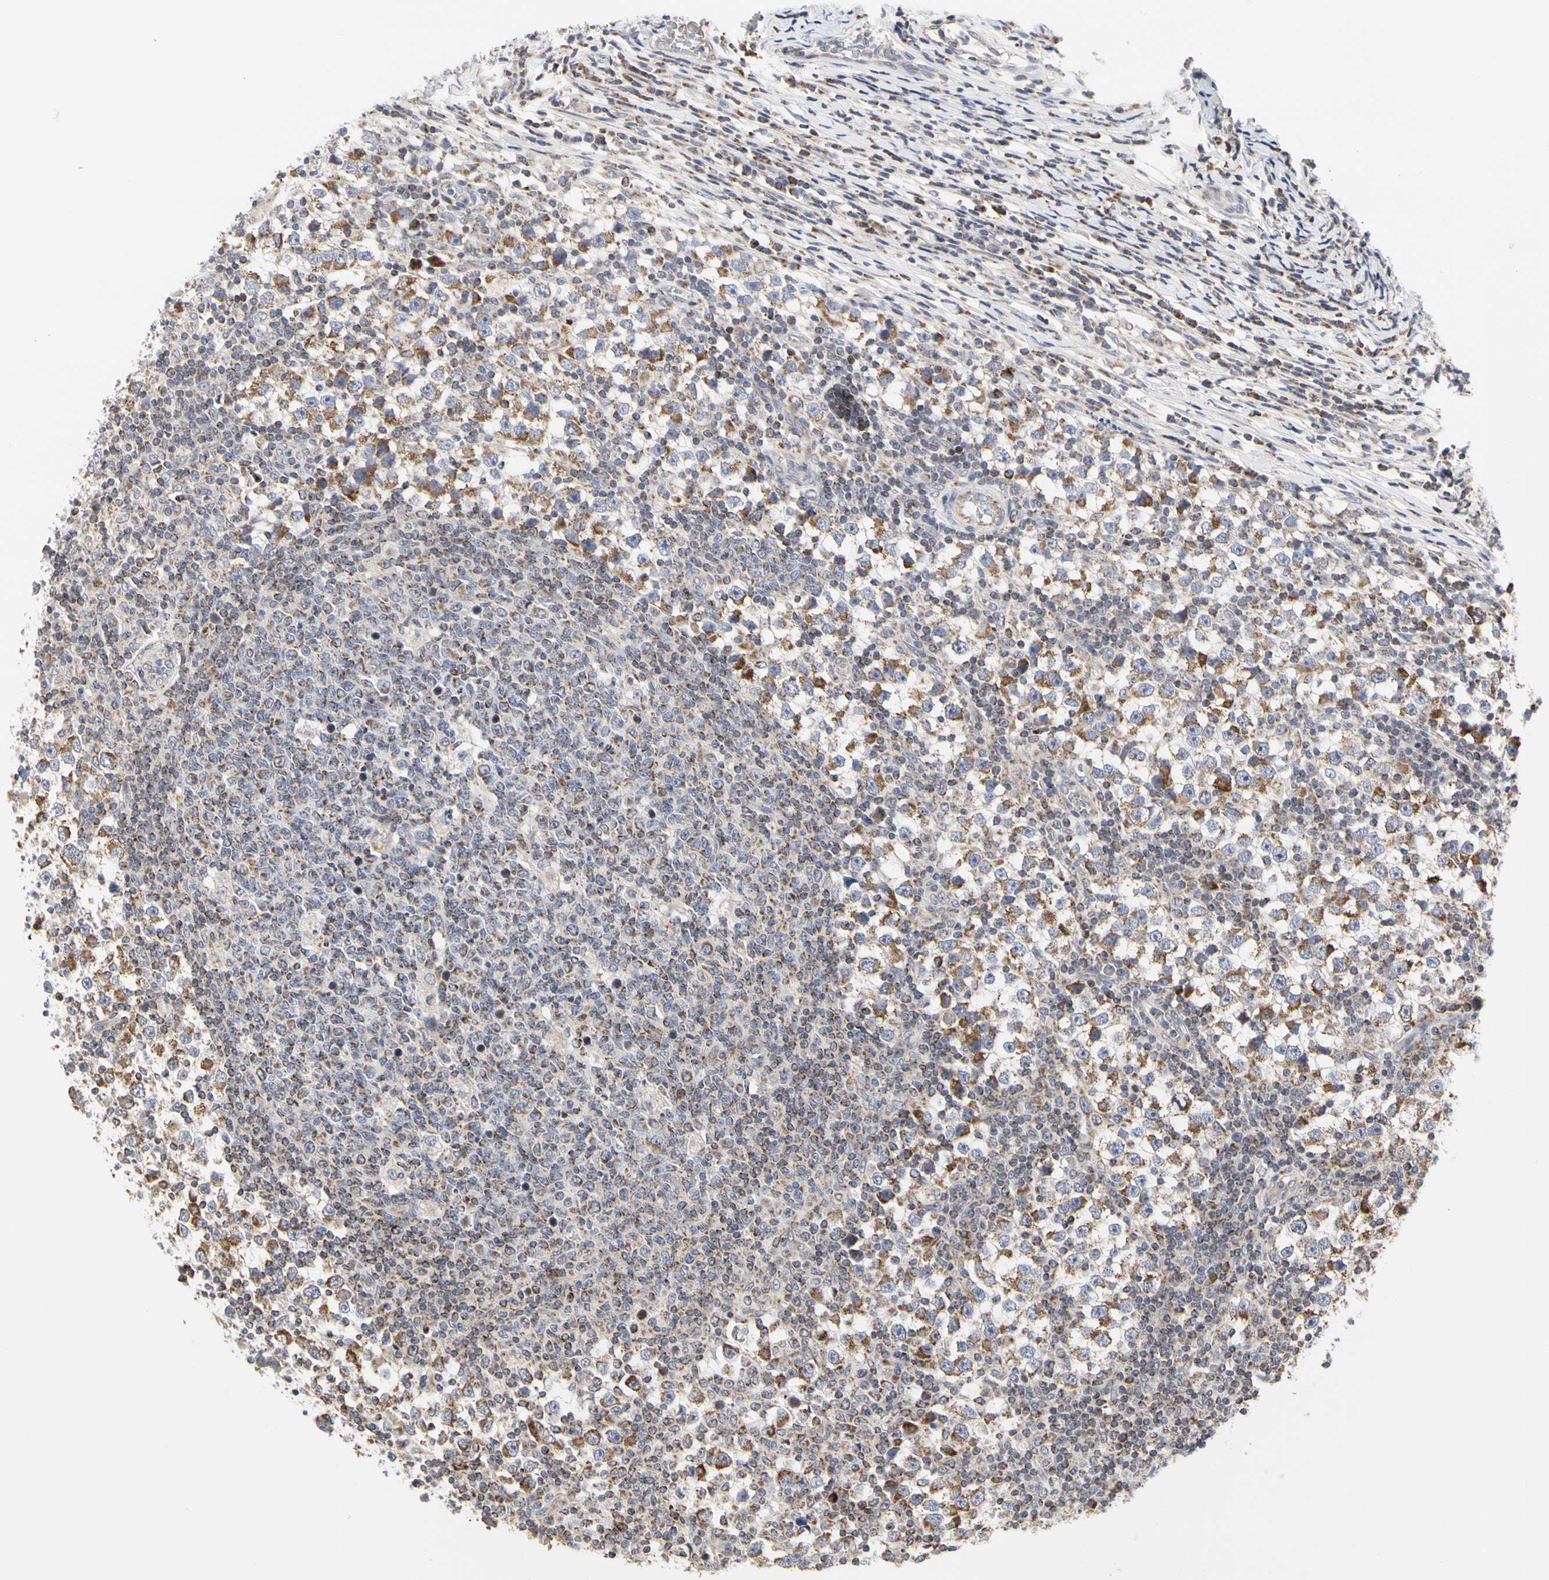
{"staining": {"intensity": "moderate", "quantity": "25%-75%", "location": "cytoplasmic/membranous"}, "tissue": "testis cancer", "cell_type": "Tumor cells", "image_type": "cancer", "snomed": [{"axis": "morphology", "description": "Seminoma, NOS"}, {"axis": "topography", "description": "Testis"}], "caption": "High-power microscopy captured an immunohistochemistry (IHC) micrograph of seminoma (testis), revealing moderate cytoplasmic/membranous staining in approximately 25%-75% of tumor cells. Ihc stains the protein in brown and the nuclei are stained blue.", "gene": "TSKU", "patient": {"sex": "male", "age": 65}}